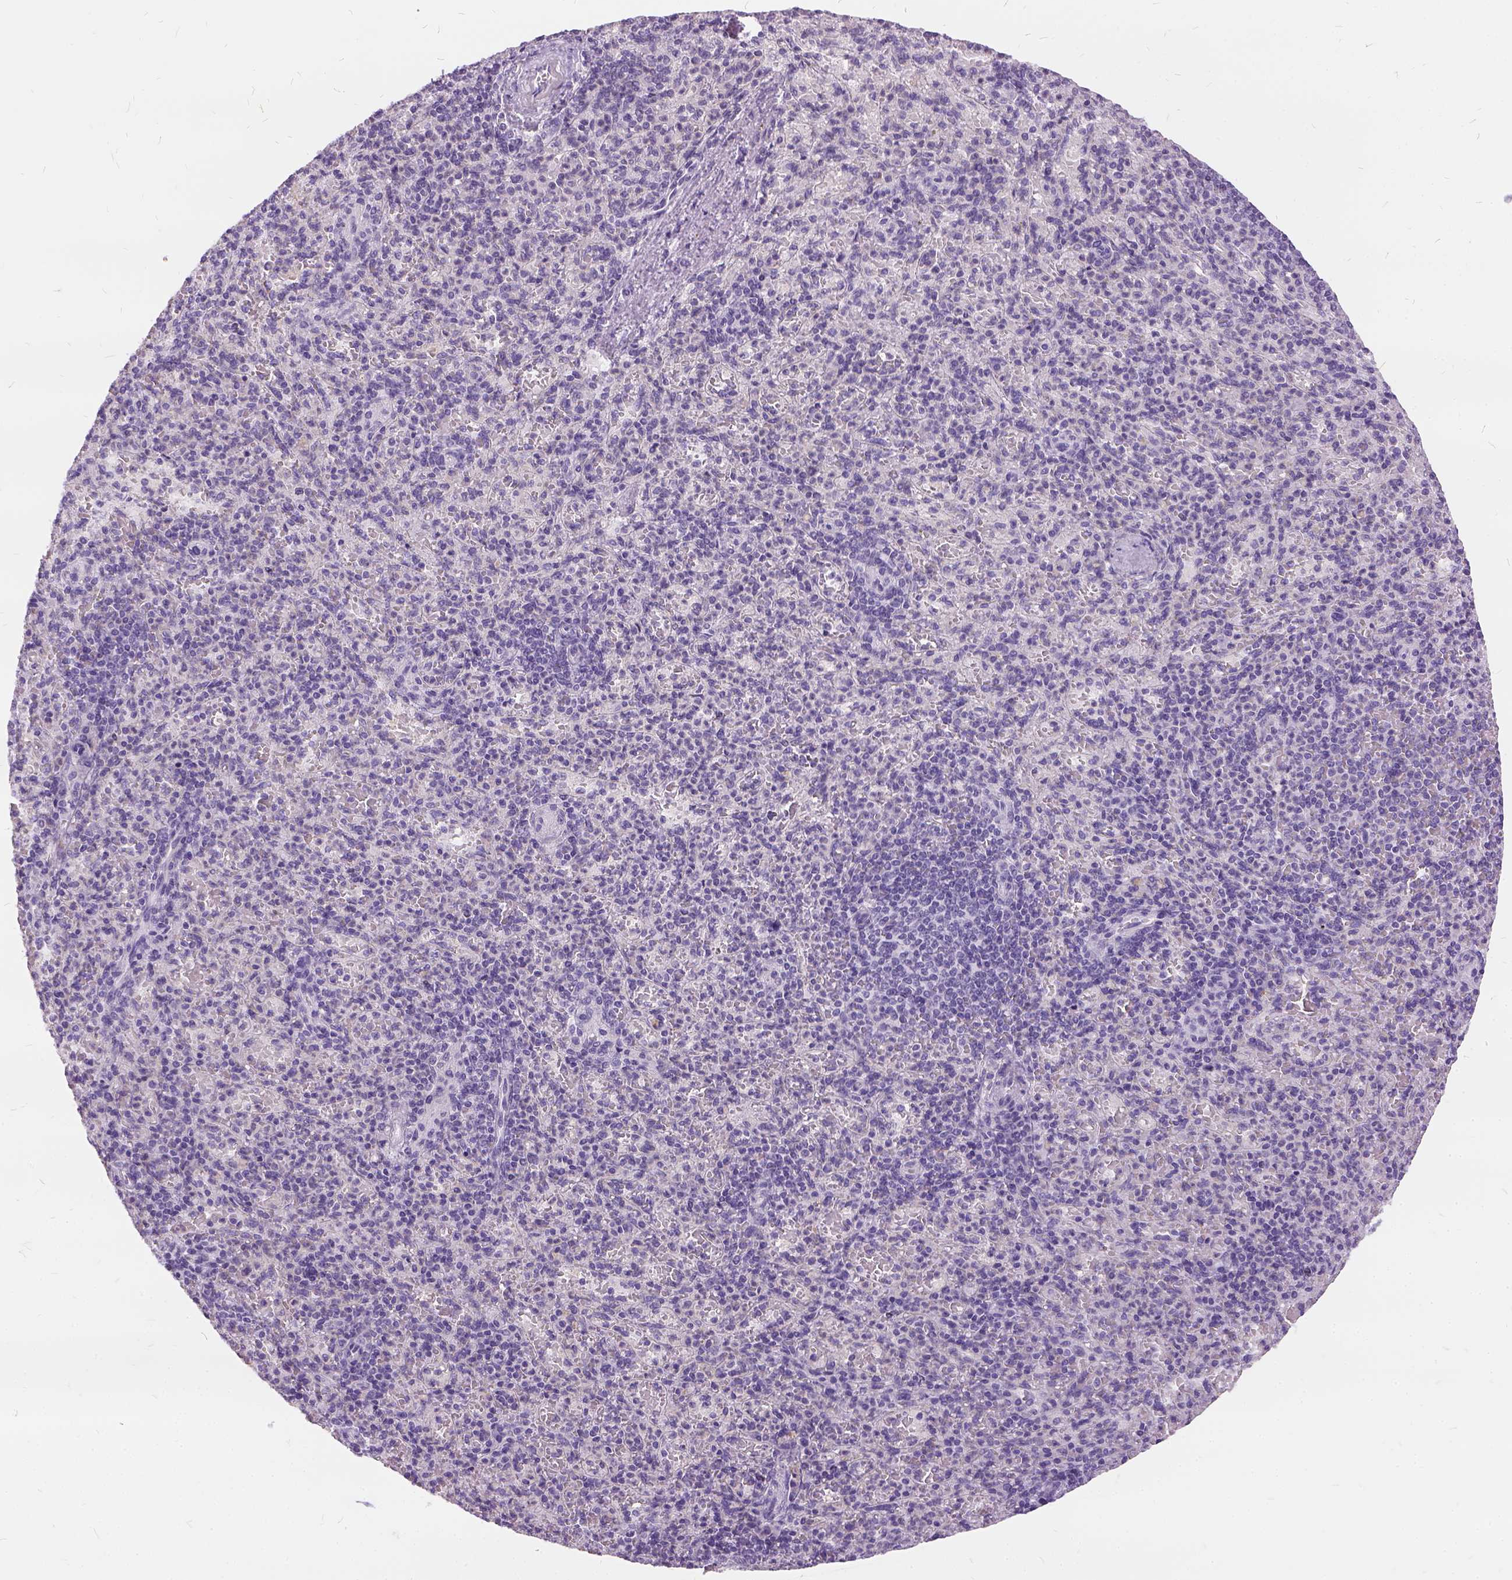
{"staining": {"intensity": "negative", "quantity": "none", "location": "none"}, "tissue": "spleen", "cell_type": "Cells in red pulp", "image_type": "normal", "snomed": [{"axis": "morphology", "description": "Normal tissue, NOS"}, {"axis": "topography", "description": "Spleen"}], "caption": "IHC image of normal human spleen stained for a protein (brown), which displays no staining in cells in red pulp.", "gene": "FDX1", "patient": {"sex": "female", "age": 74}}